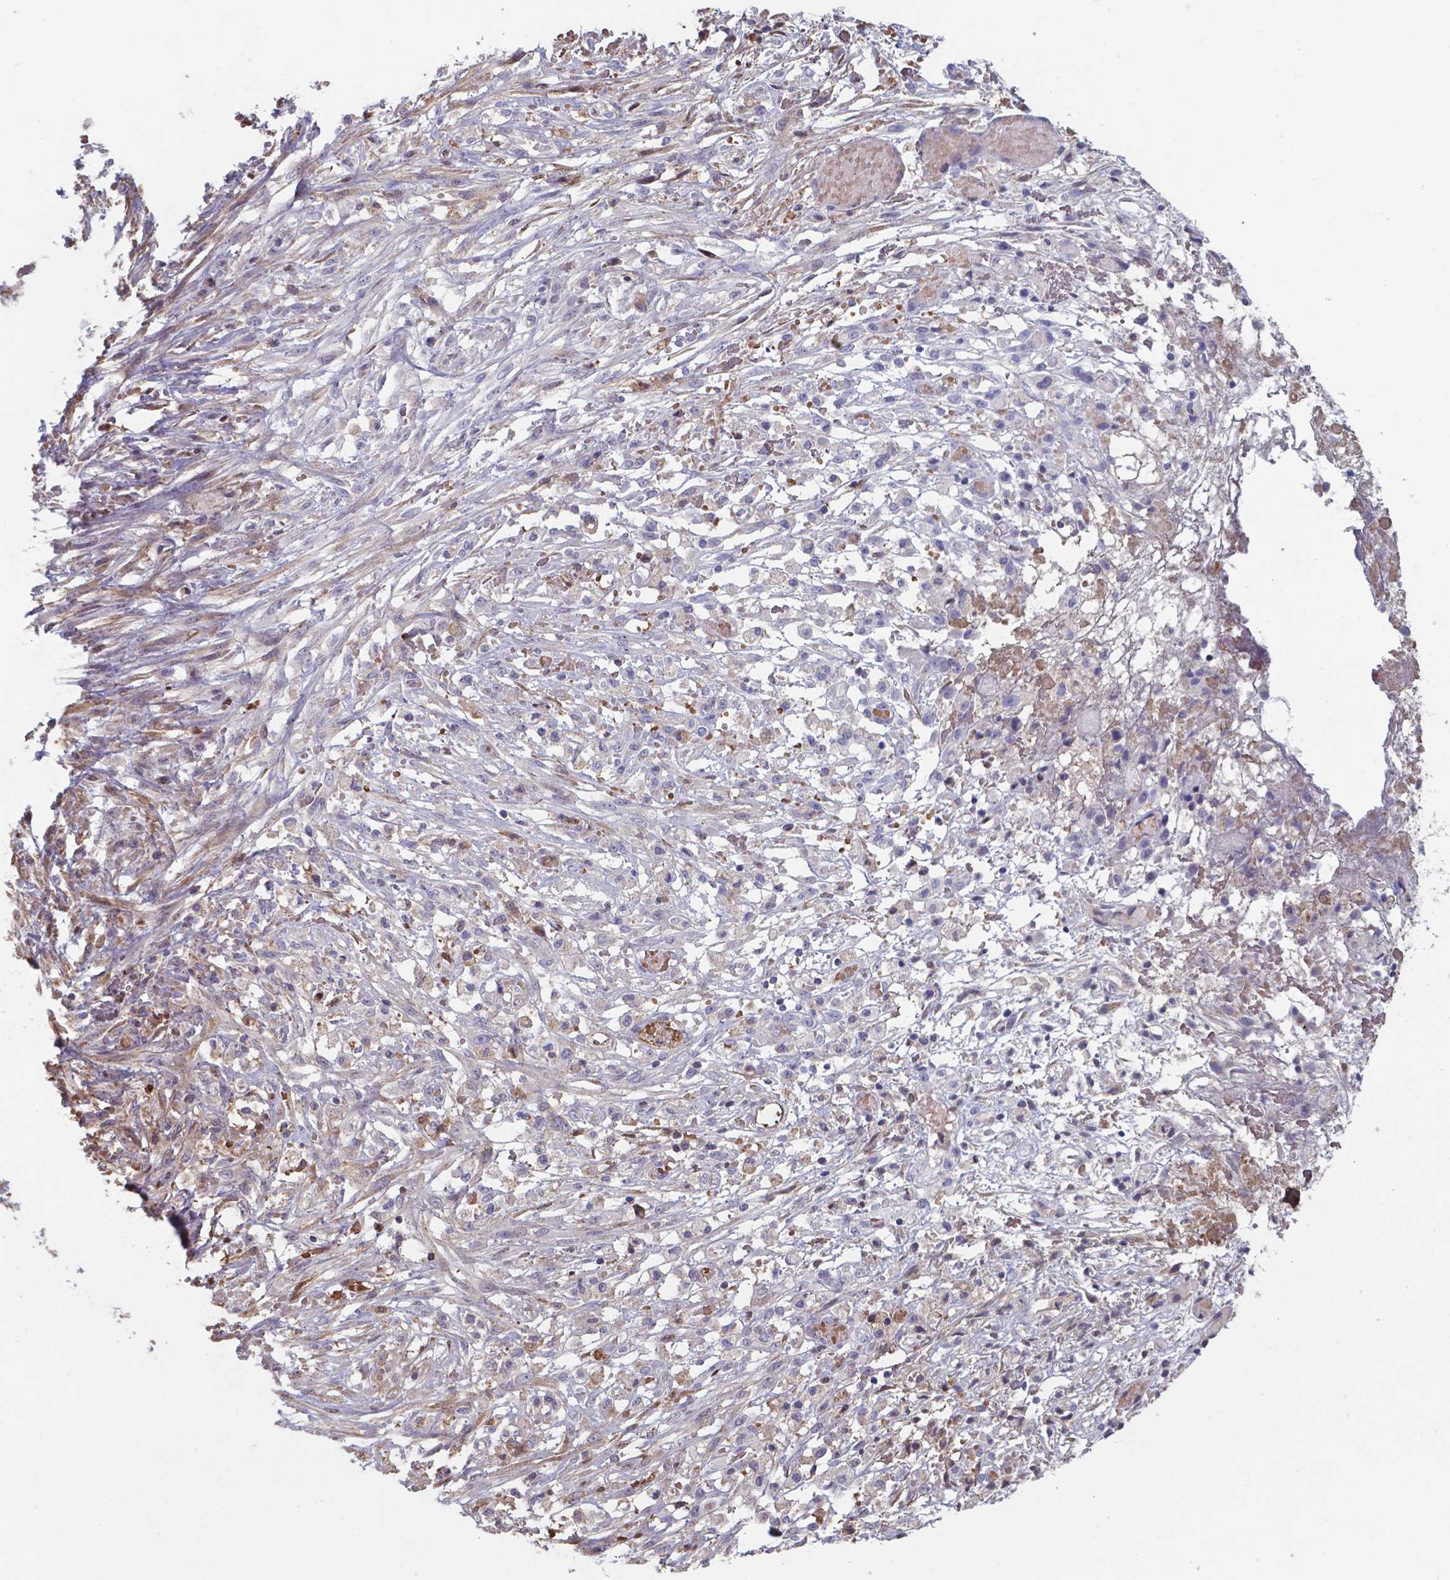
{"staining": {"intensity": "negative", "quantity": "none", "location": "none"}, "tissue": "ovarian cancer", "cell_type": "Tumor cells", "image_type": "cancer", "snomed": [{"axis": "morphology", "description": "Cystadenocarcinoma, serous, NOS"}, {"axis": "topography", "description": "Ovary"}], "caption": "Serous cystadenocarcinoma (ovarian) was stained to show a protein in brown. There is no significant staining in tumor cells.", "gene": "SERPINA1", "patient": {"sex": "female", "age": 69}}